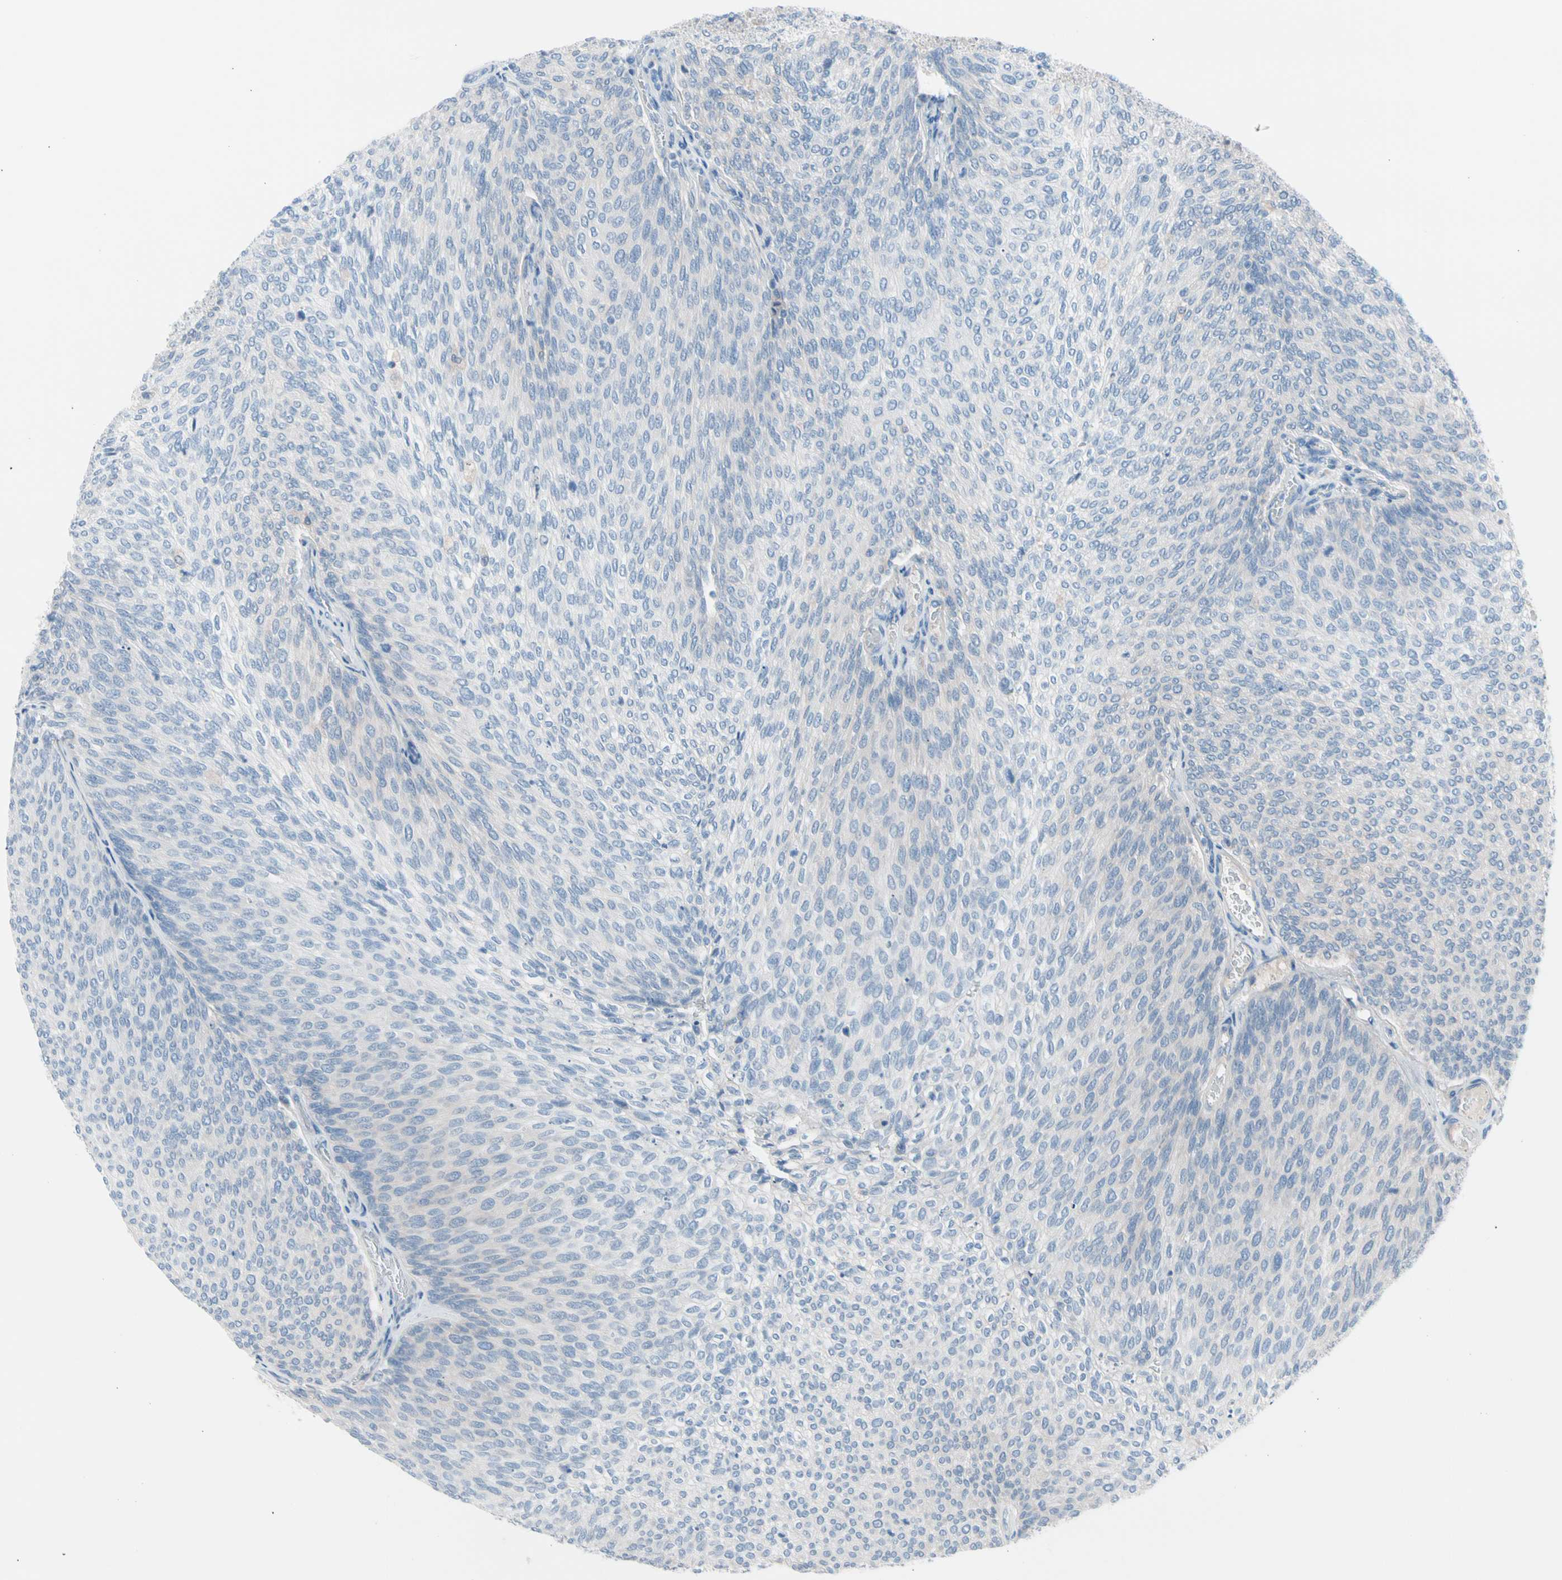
{"staining": {"intensity": "negative", "quantity": "none", "location": "none"}, "tissue": "urothelial cancer", "cell_type": "Tumor cells", "image_type": "cancer", "snomed": [{"axis": "morphology", "description": "Urothelial carcinoma, Low grade"}, {"axis": "topography", "description": "Urinary bladder"}], "caption": "A high-resolution micrograph shows immunohistochemistry staining of urothelial cancer, which exhibits no significant positivity in tumor cells. The staining is performed using DAB (3,3'-diaminobenzidine) brown chromogen with nuclei counter-stained in using hematoxylin.", "gene": "CASQ1", "patient": {"sex": "female", "age": 79}}